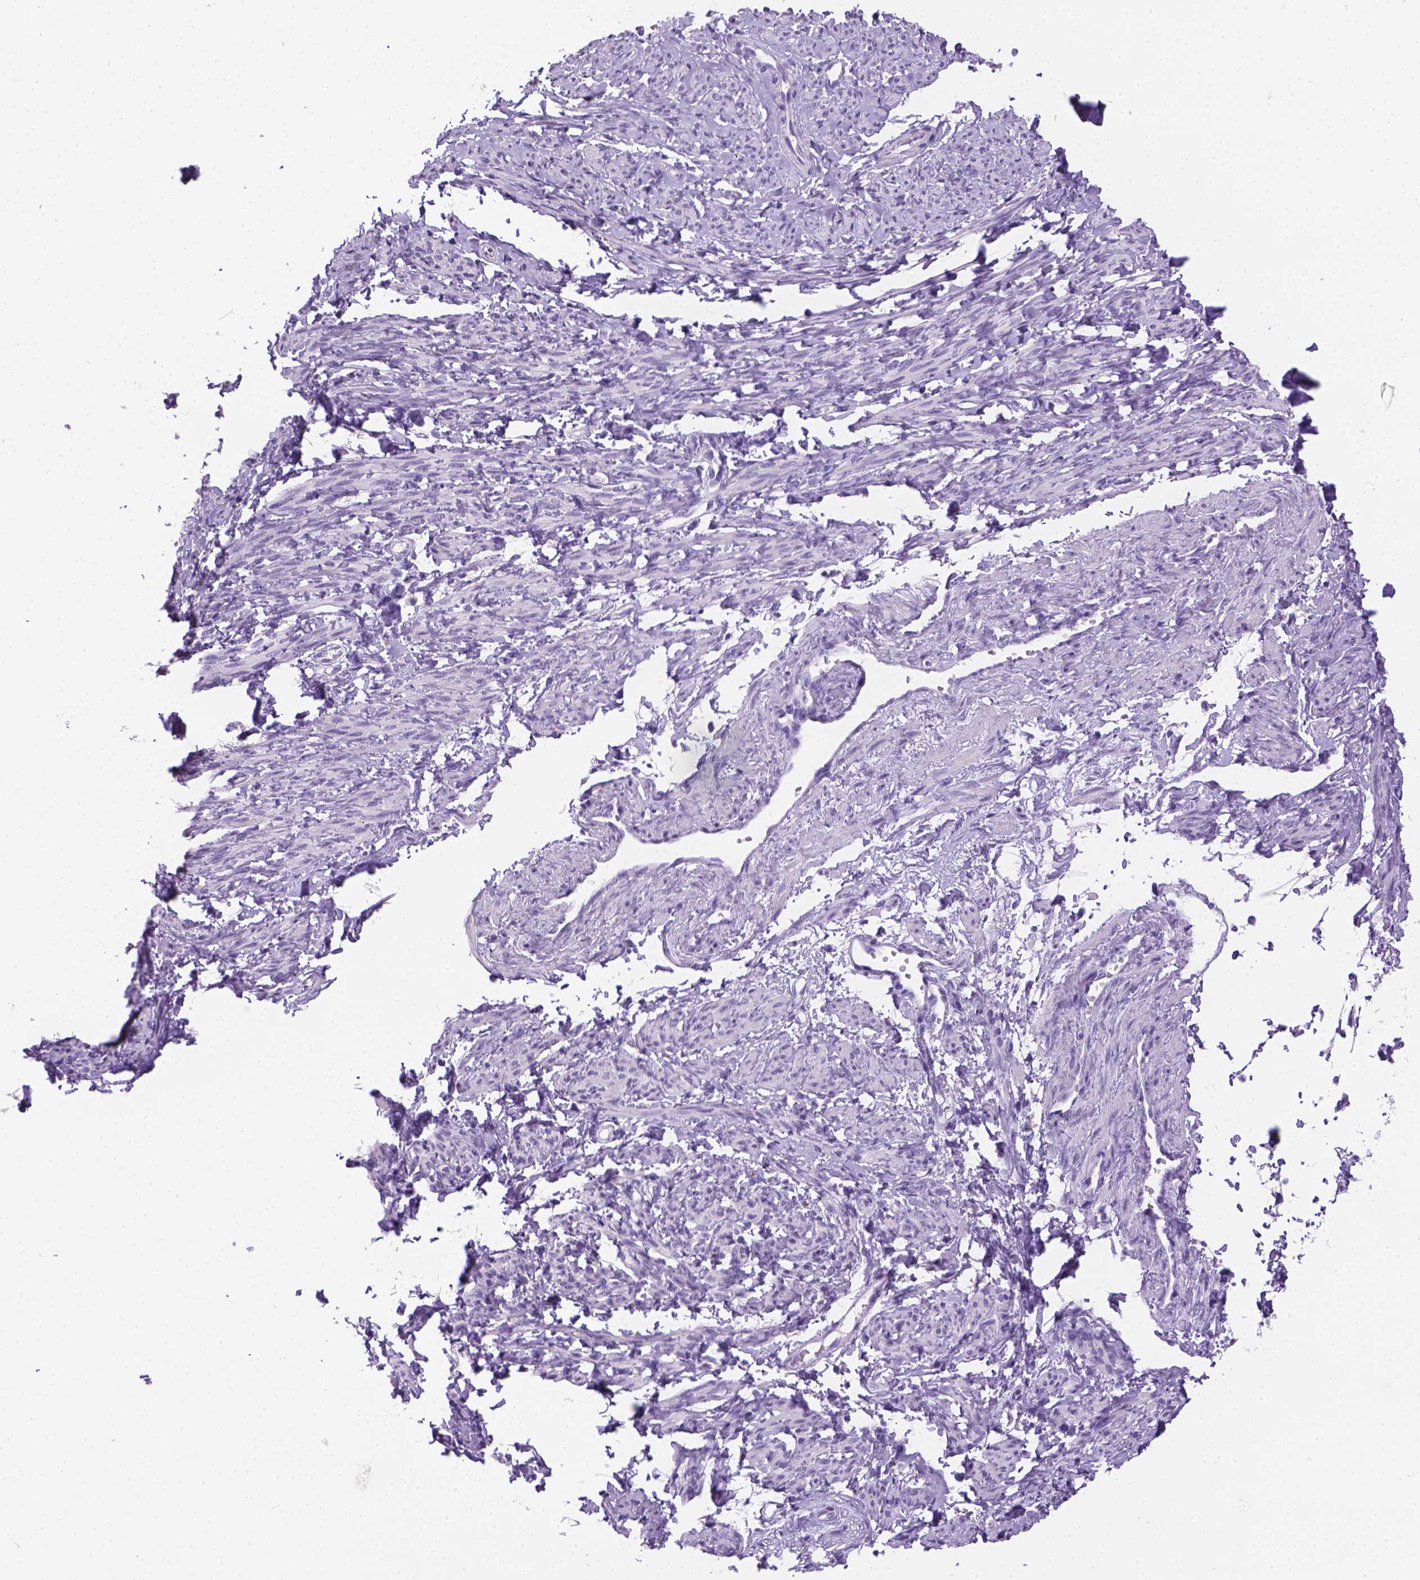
{"staining": {"intensity": "negative", "quantity": "none", "location": "none"}, "tissue": "smooth muscle", "cell_type": "Smooth muscle cells", "image_type": "normal", "snomed": [{"axis": "morphology", "description": "Normal tissue, NOS"}, {"axis": "topography", "description": "Smooth muscle"}], "caption": "Immunohistochemistry micrograph of unremarkable smooth muscle: smooth muscle stained with DAB (3,3'-diaminobenzidine) demonstrates no significant protein positivity in smooth muscle cells.", "gene": "TMEM38A", "patient": {"sex": "female", "age": 65}}